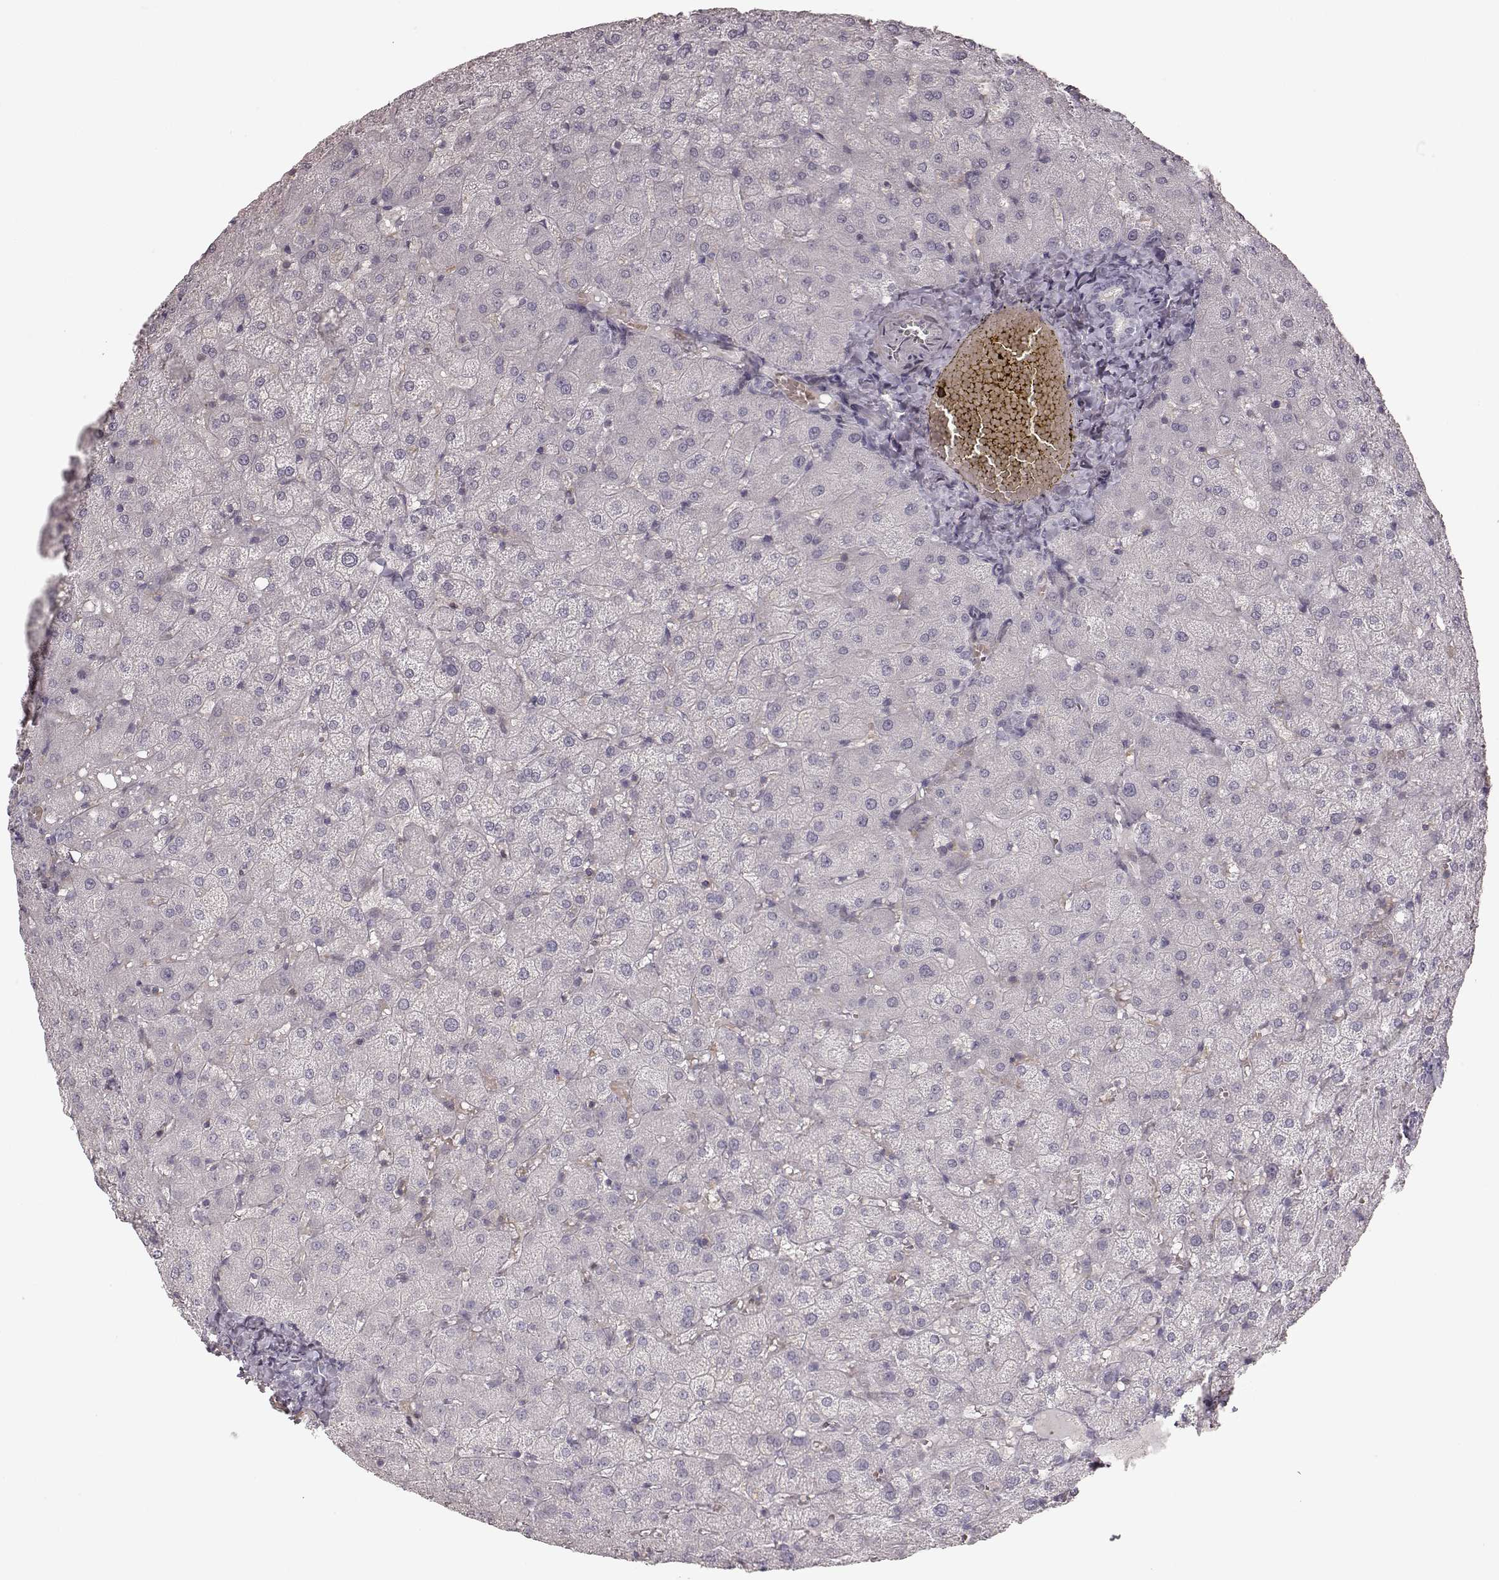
{"staining": {"intensity": "negative", "quantity": "none", "location": "none"}, "tissue": "liver", "cell_type": "Cholangiocytes", "image_type": "normal", "snomed": [{"axis": "morphology", "description": "Normal tissue, NOS"}, {"axis": "topography", "description": "Liver"}], "caption": "A micrograph of liver stained for a protein shows no brown staining in cholangiocytes. The staining is performed using DAB (3,3'-diaminobenzidine) brown chromogen with nuclei counter-stained in using hematoxylin.", "gene": "PRLHR", "patient": {"sex": "female", "age": 50}}